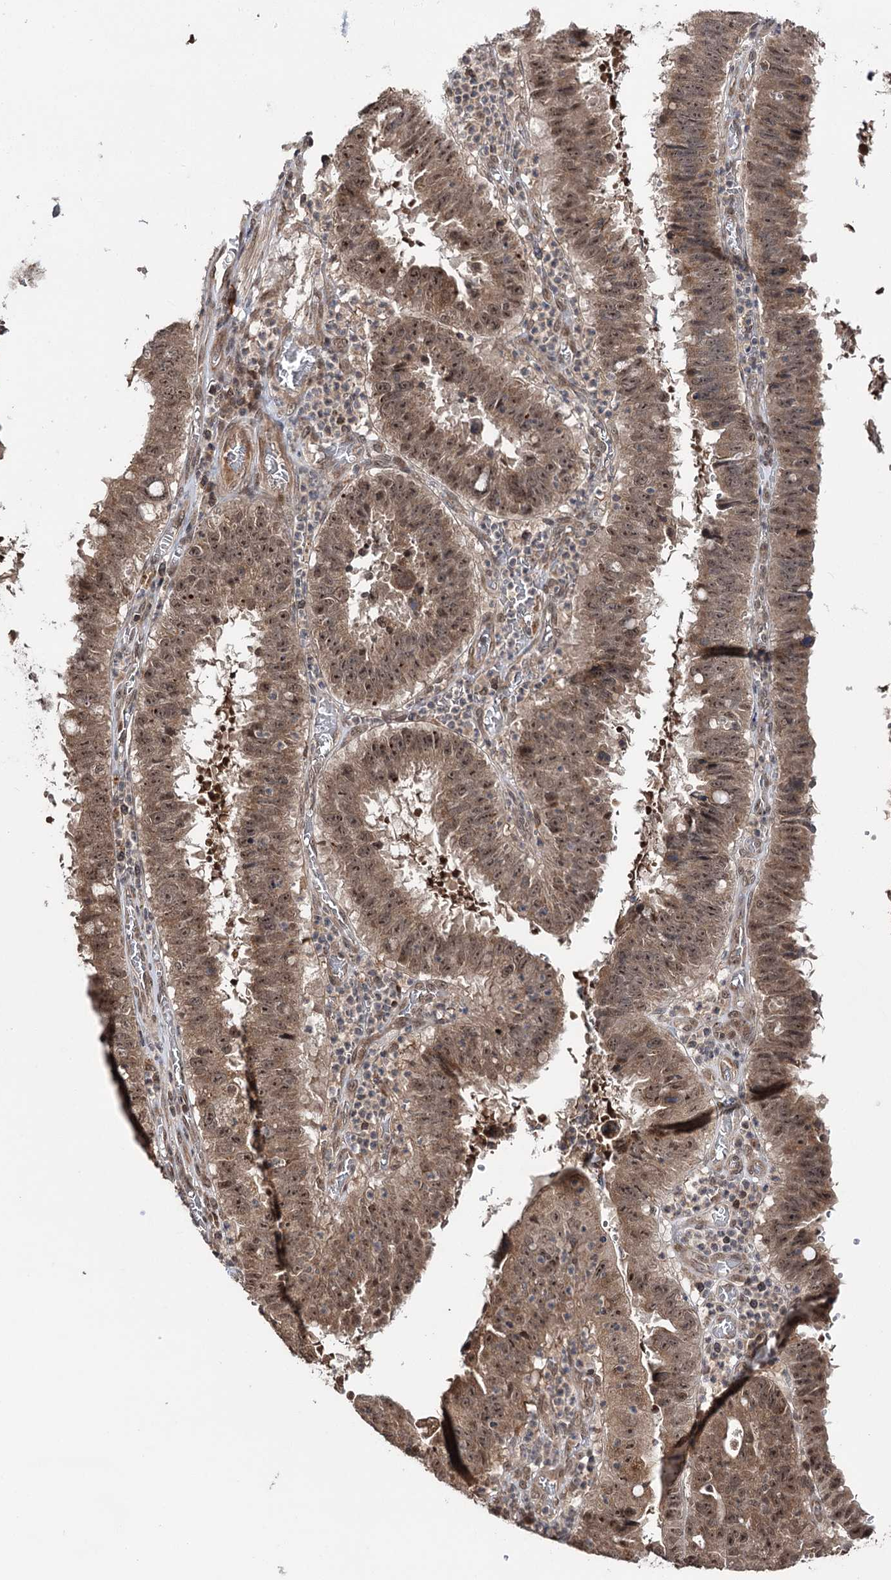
{"staining": {"intensity": "moderate", "quantity": ">75%", "location": "cytoplasmic/membranous,nuclear"}, "tissue": "stomach cancer", "cell_type": "Tumor cells", "image_type": "cancer", "snomed": [{"axis": "morphology", "description": "Adenocarcinoma, NOS"}, {"axis": "topography", "description": "Stomach"}], "caption": "Protein analysis of stomach cancer (adenocarcinoma) tissue displays moderate cytoplasmic/membranous and nuclear staining in about >75% of tumor cells.", "gene": "FAM53B", "patient": {"sex": "male", "age": 59}}